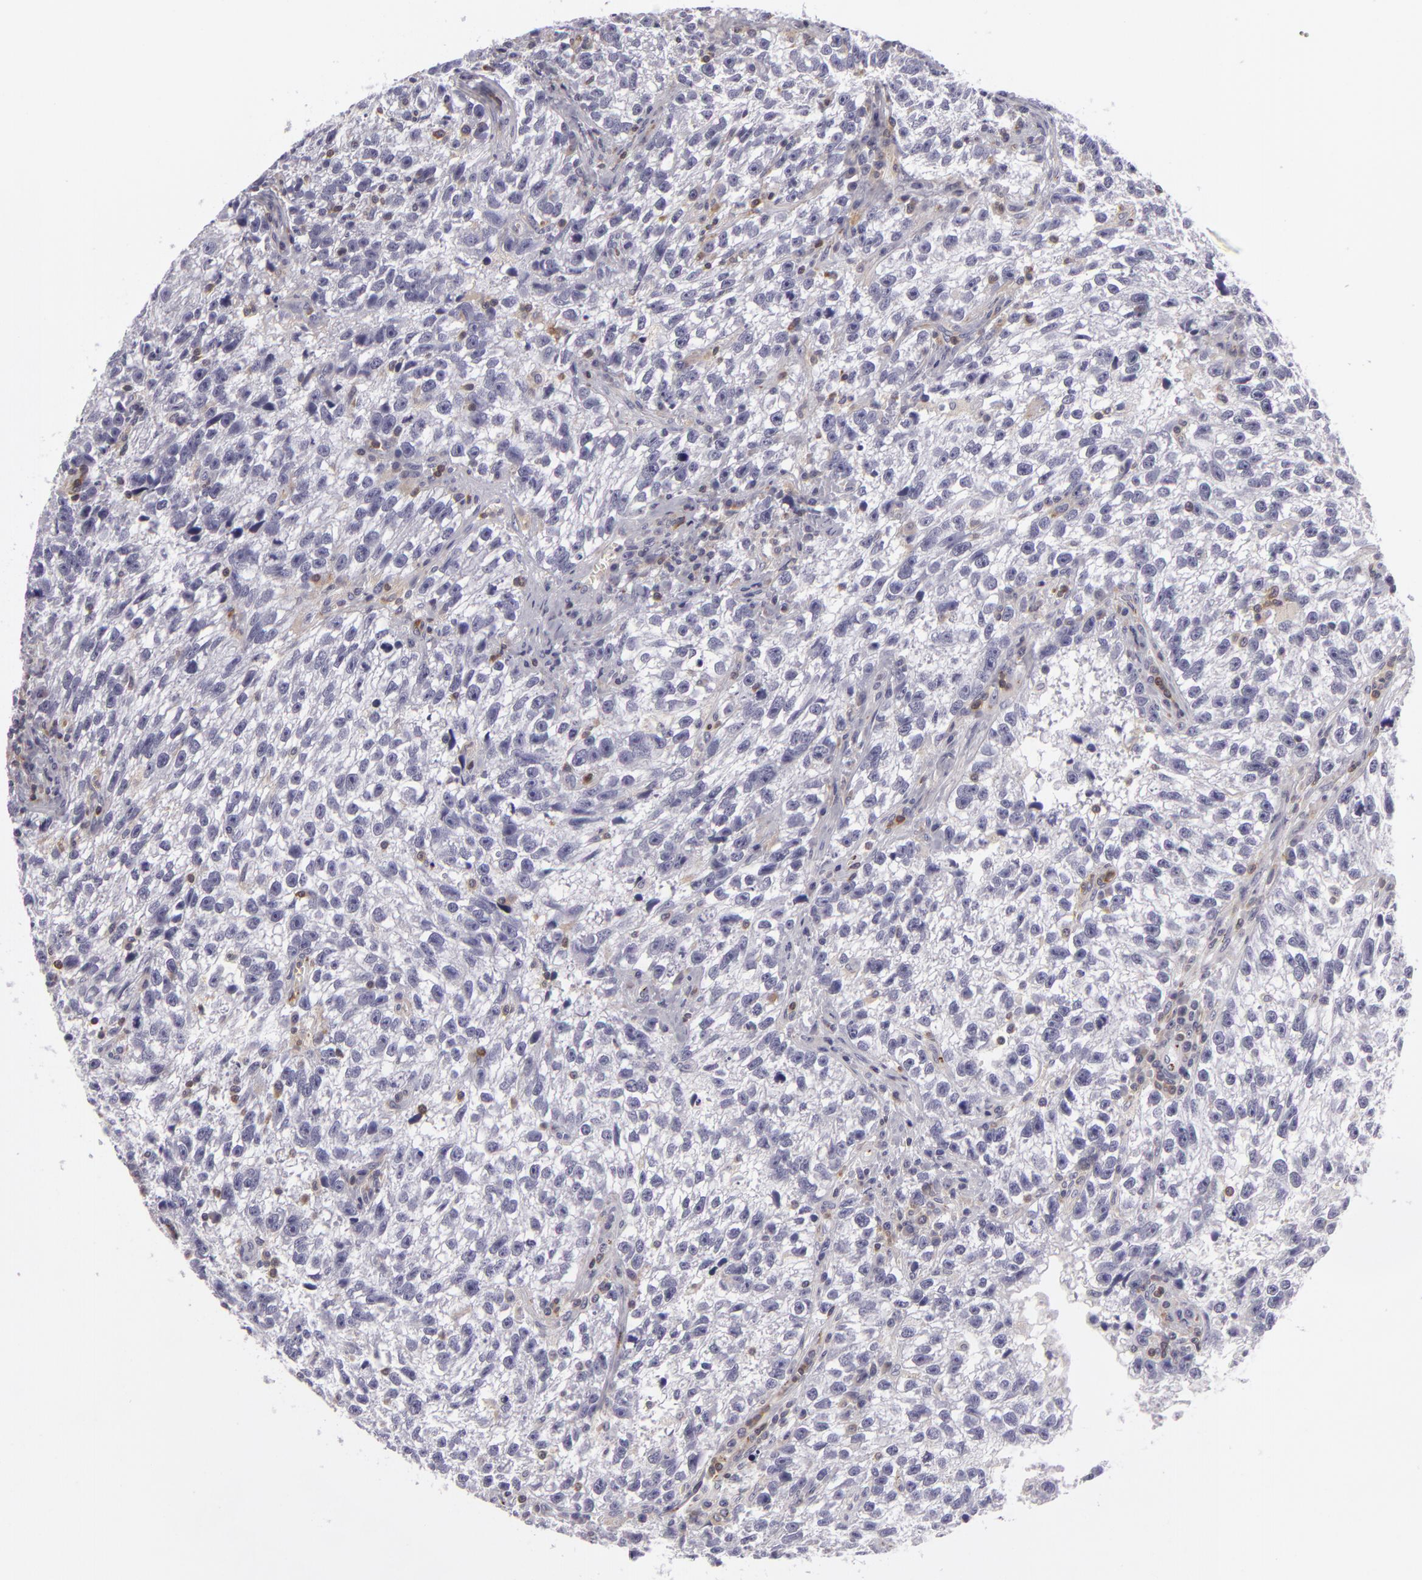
{"staining": {"intensity": "negative", "quantity": "none", "location": "none"}, "tissue": "testis cancer", "cell_type": "Tumor cells", "image_type": "cancer", "snomed": [{"axis": "morphology", "description": "Seminoma, NOS"}, {"axis": "topography", "description": "Testis"}], "caption": "IHC of human seminoma (testis) reveals no positivity in tumor cells.", "gene": "KCNAB2", "patient": {"sex": "male", "age": 38}}